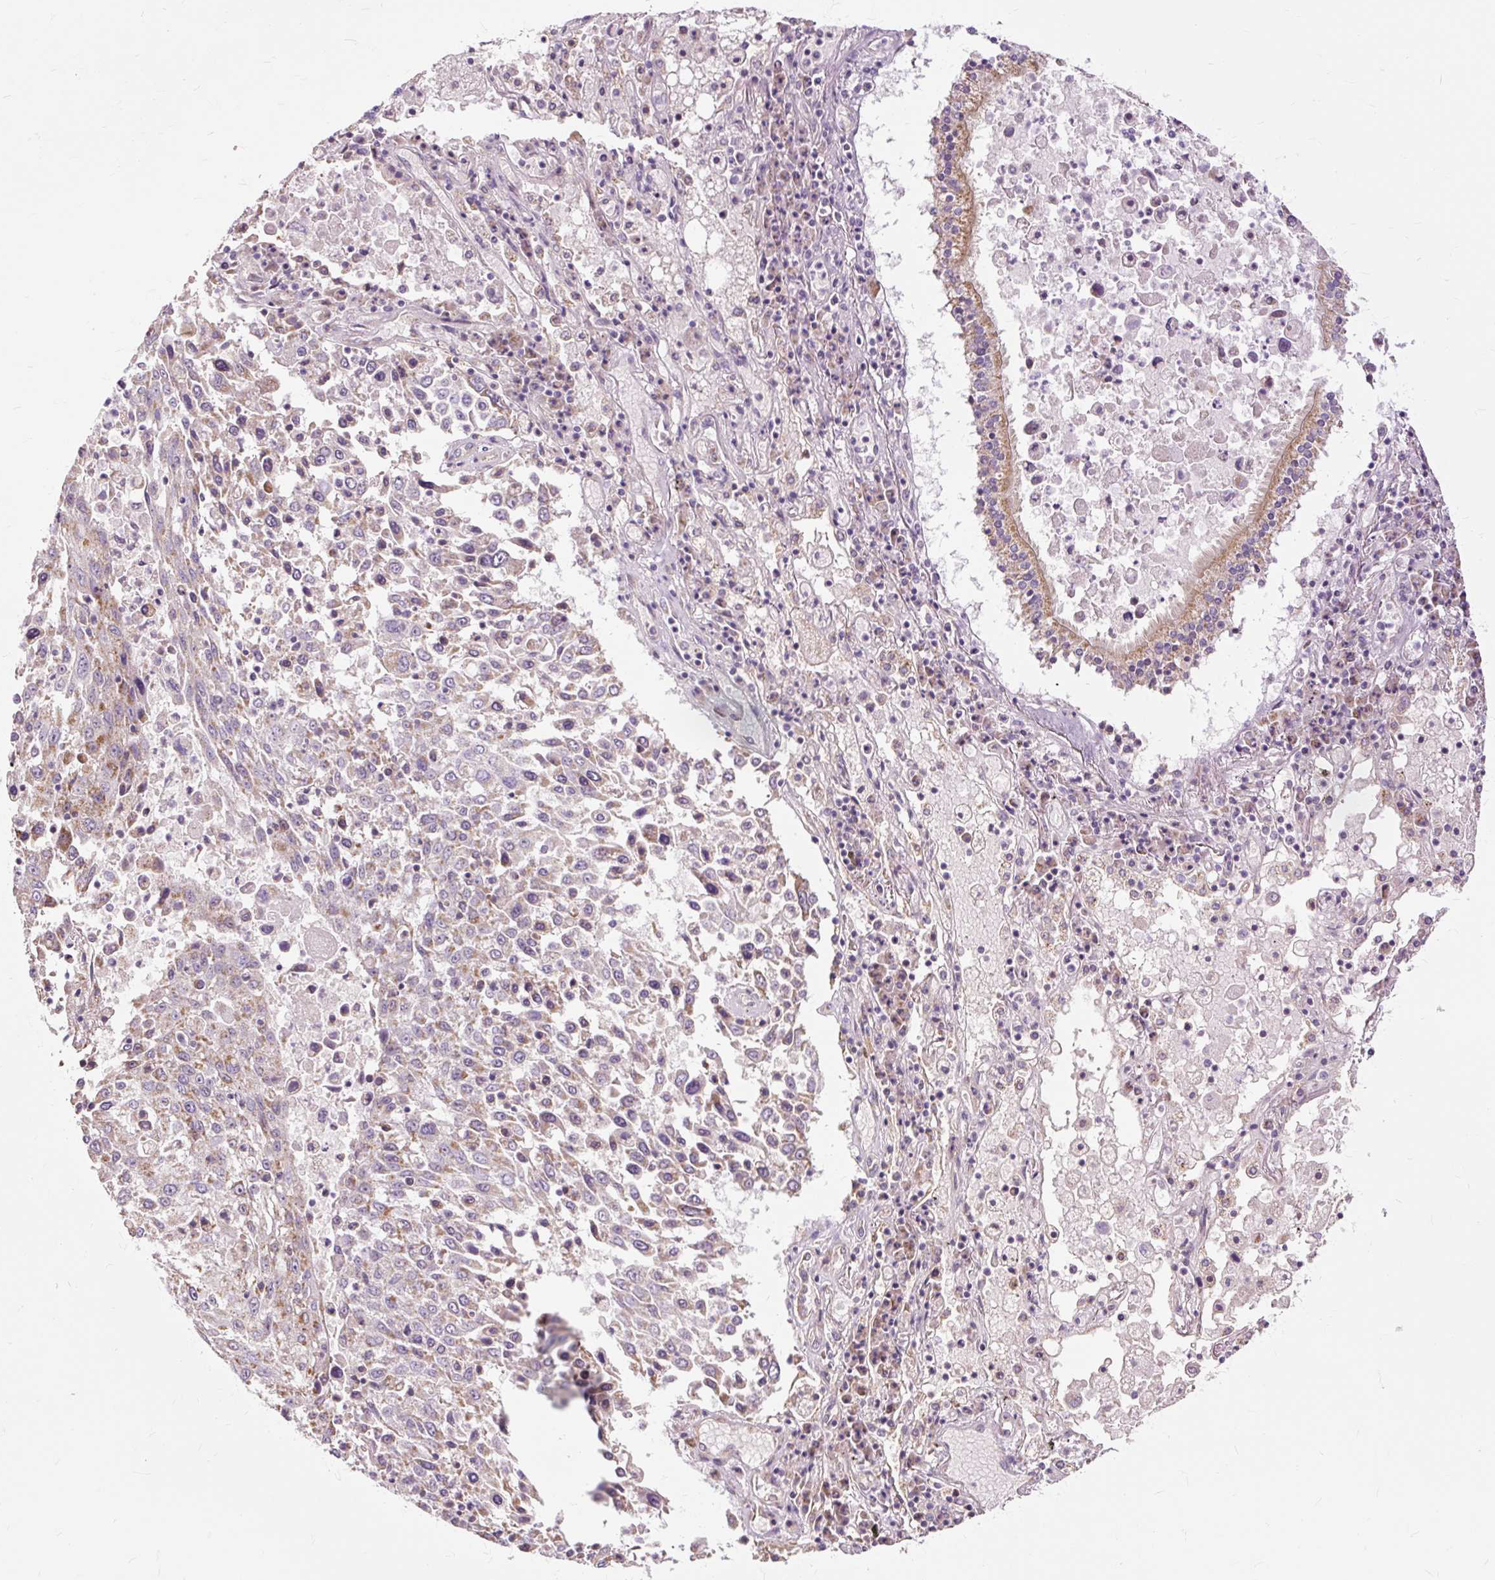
{"staining": {"intensity": "weak", "quantity": "<25%", "location": "cytoplasmic/membranous"}, "tissue": "lung cancer", "cell_type": "Tumor cells", "image_type": "cancer", "snomed": [{"axis": "morphology", "description": "Squamous cell carcinoma, NOS"}, {"axis": "topography", "description": "Lung"}], "caption": "Immunohistochemistry photomicrograph of neoplastic tissue: human lung squamous cell carcinoma stained with DAB (3,3'-diaminobenzidine) shows no significant protein expression in tumor cells.", "gene": "PDZD2", "patient": {"sex": "male", "age": 65}}